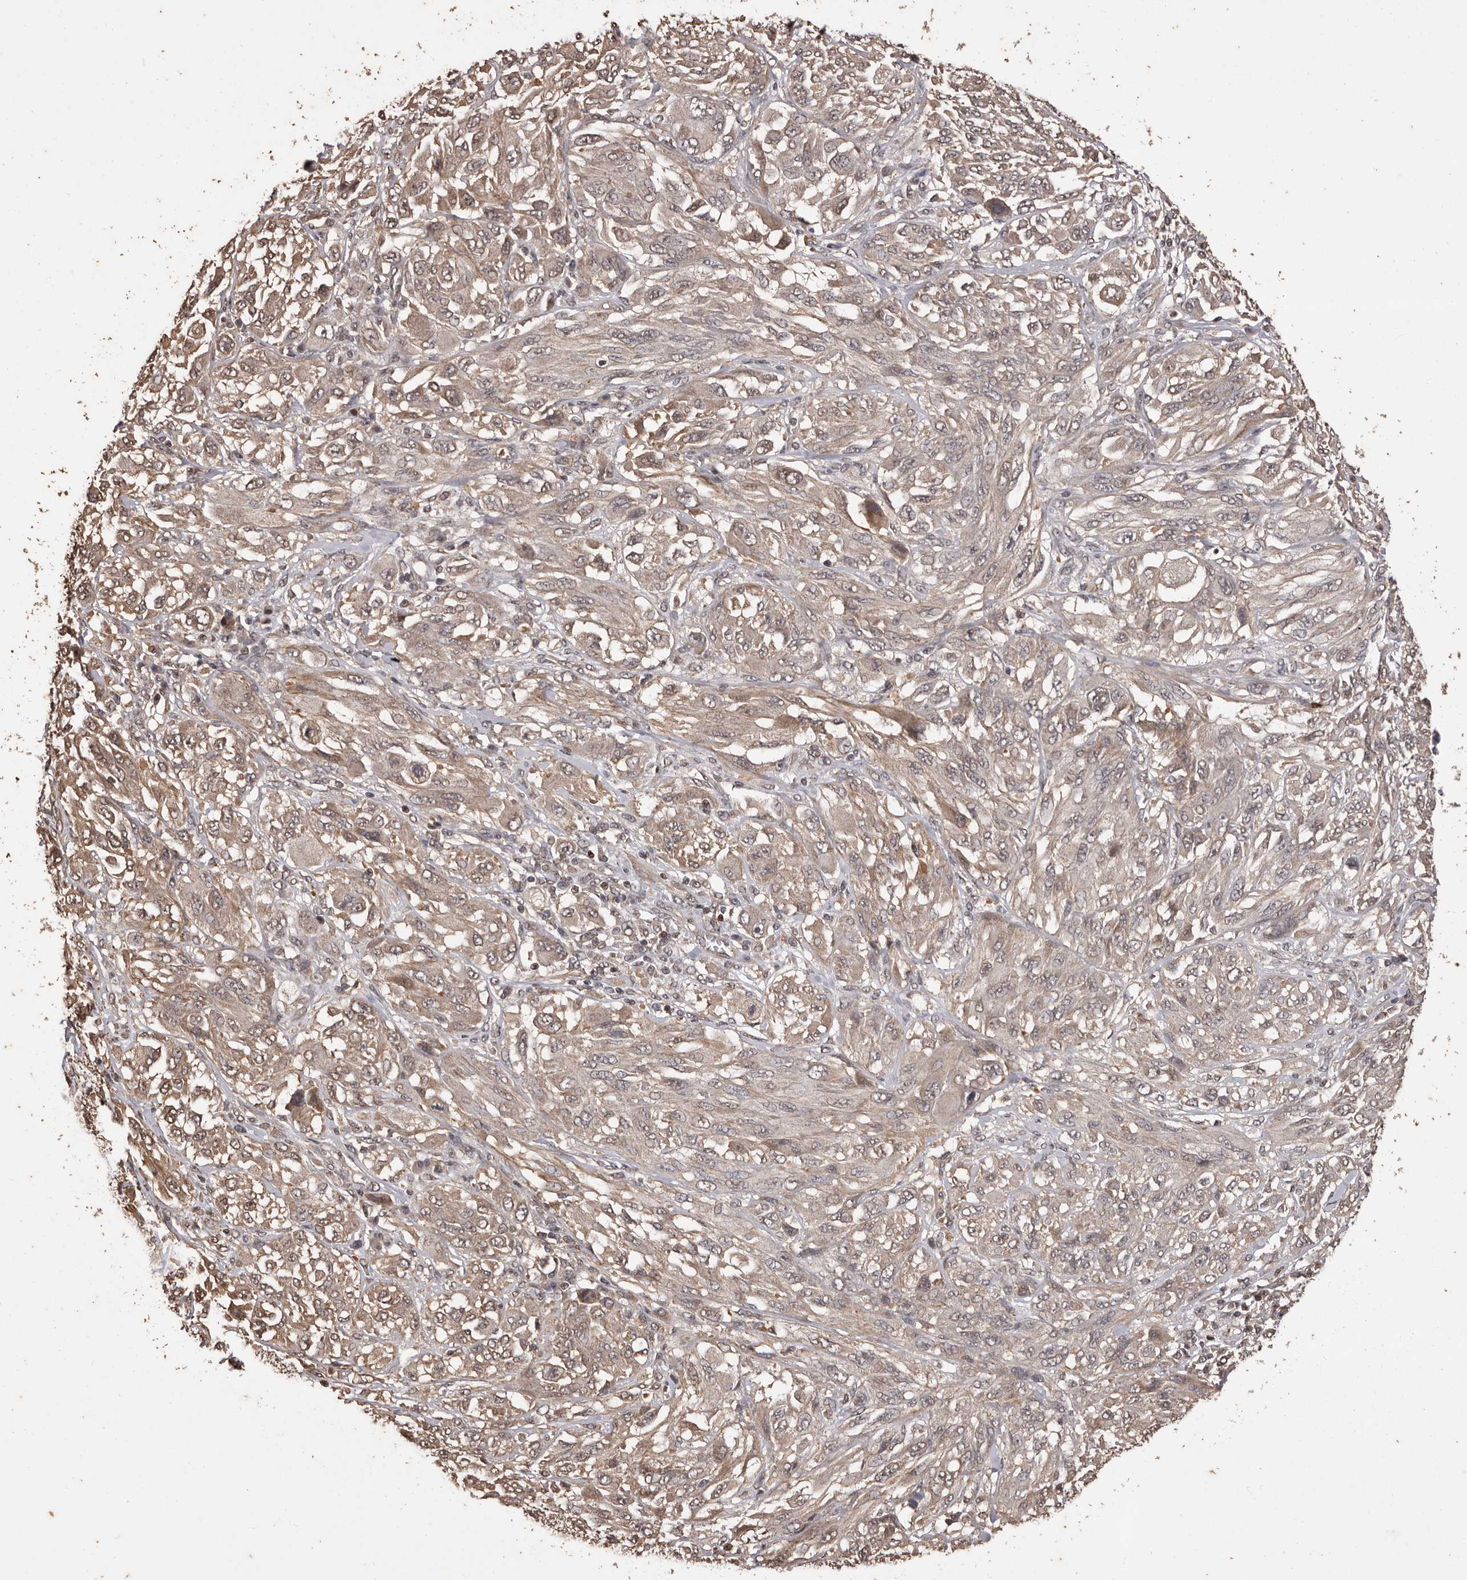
{"staining": {"intensity": "weak", "quantity": ">75%", "location": "cytoplasmic/membranous"}, "tissue": "melanoma", "cell_type": "Tumor cells", "image_type": "cancer", "snomed": [{"axis": "morphology", "description": "Malignant melanoma, NOS"}, {"axis": "topography", "description": "Skin"}], "caption": "Melanoma stained with a brown dye displays weak cytoplasmic/membranous positive positivity in approximately >75% of tumor cells.", "gene": "NAV1", "patient": {"sex": "female", "age": 91}}